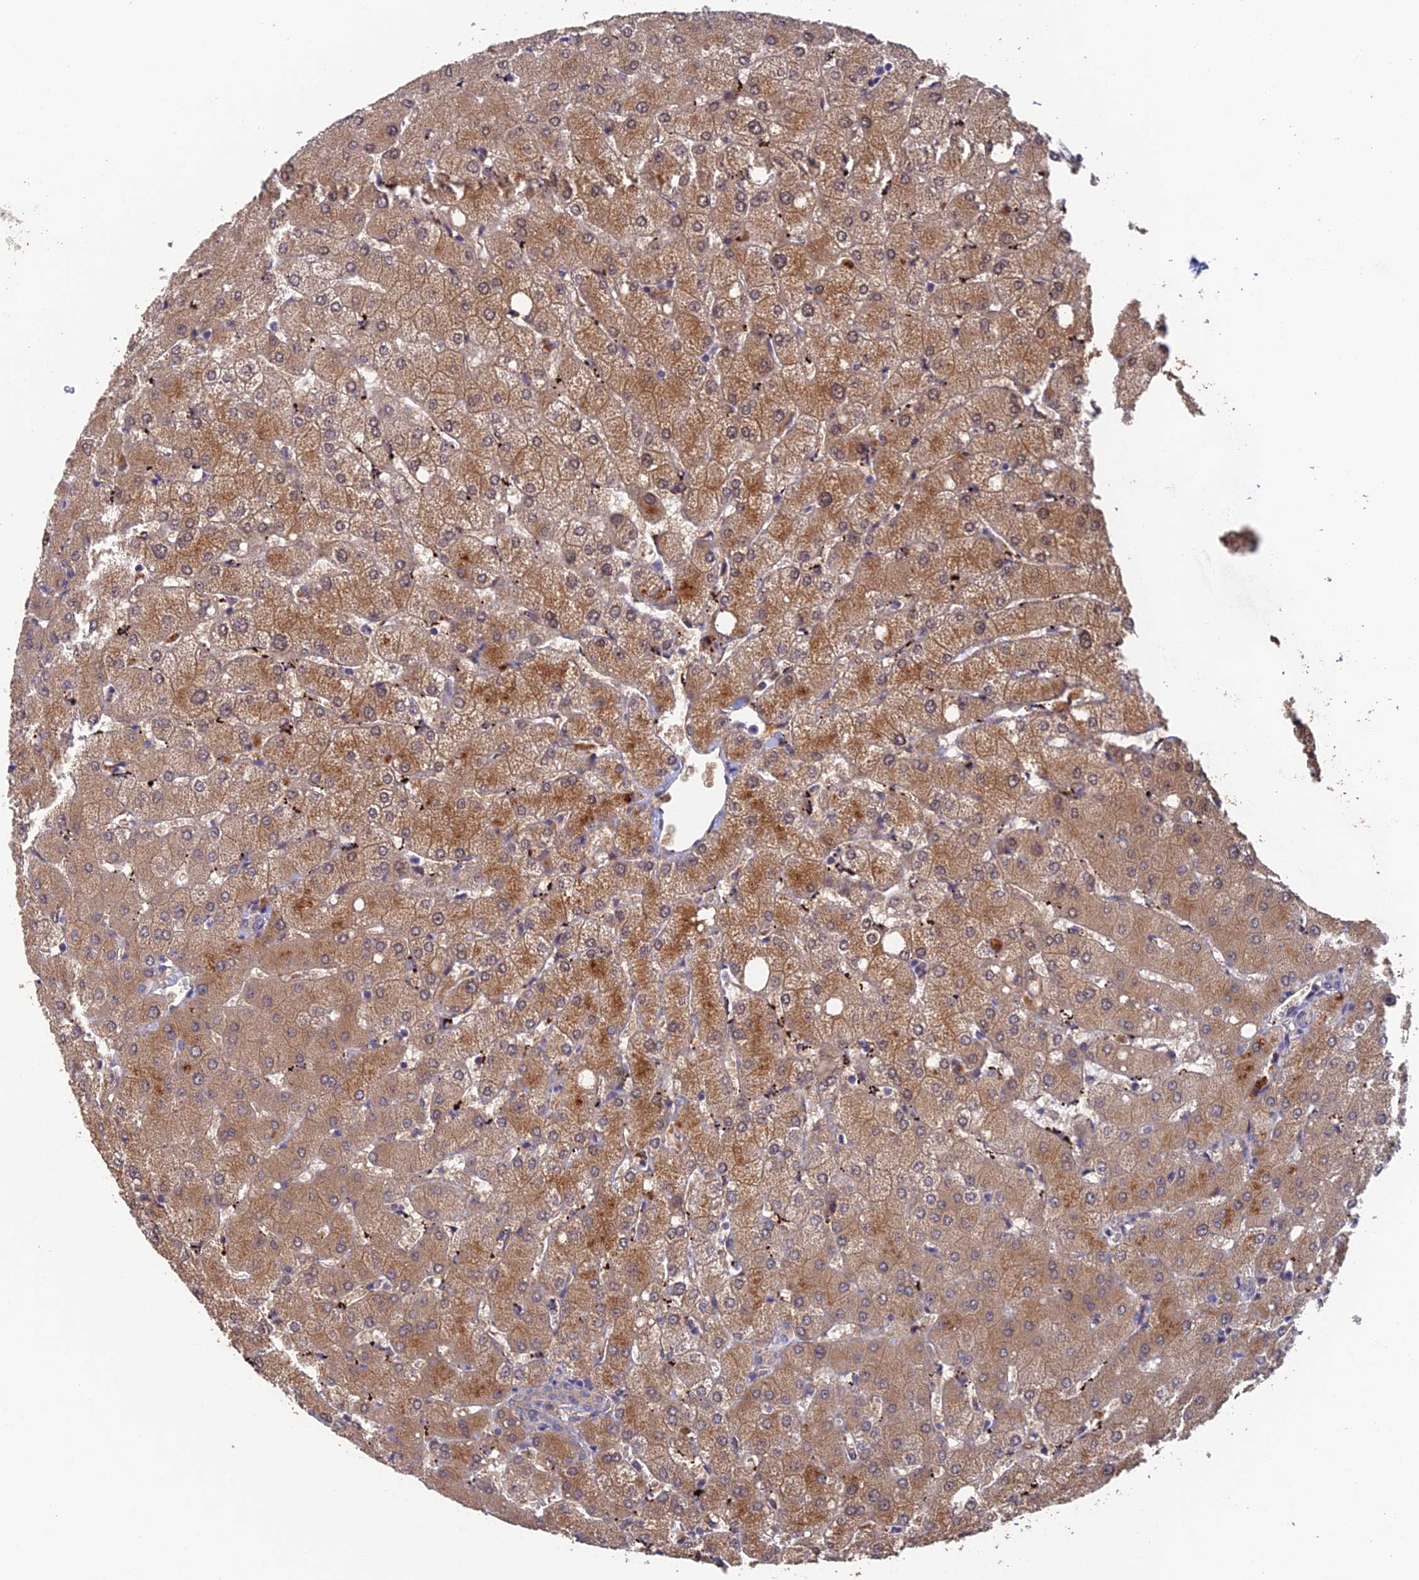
{"staining": {"intensity": "weak", "quantity": "<25%", "location": "cytoplasmic/membranous"}, "tissue": "liver", "cell_type": "Cholangiocytes", "image_type": "normal", "snomed": [{"axis": "morphology", "description": "Normal tissue, NOS"}, {"axis": "topography", "description": "Liver"}], "caption": "High power microscopy photomicrograph of an IHC histopathology image of benign liver, revealing no significant positivity in cholangiocytes. (DAB (3,3'-diaminobenzidine) IHC visualized using brightfield microscopy, high magnification).", "gene": "ADAMTS13", "patient": {"sex": "female", "age": 54}}